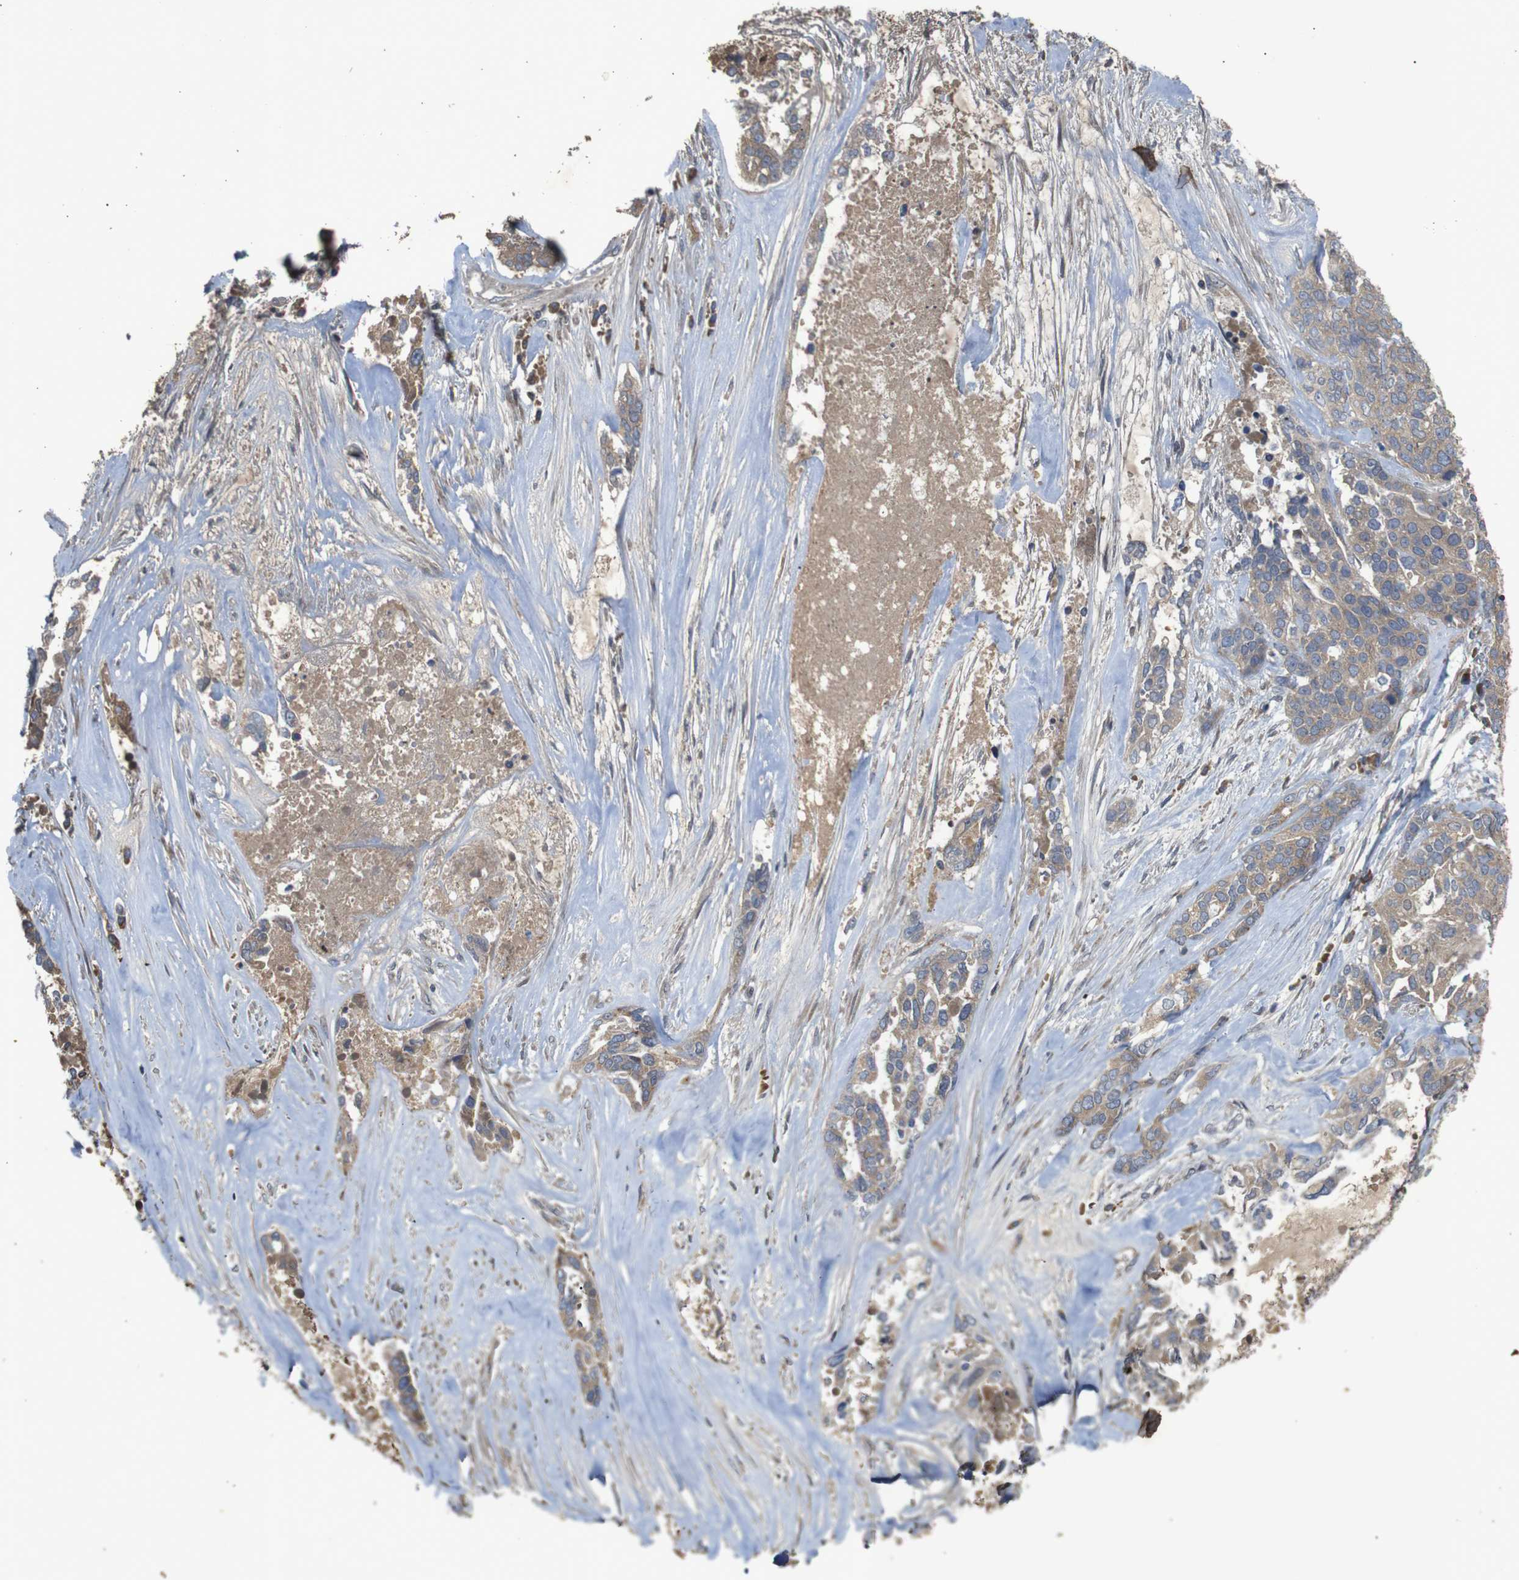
{"staining": {"intensity": "moderate", "quantity": ">75%", "location": "cytoplasmic/membranous"}, "tissue": "ovarian cancer", "cell_type": "Tumor cells", "image_type": "cancer", "snomed": [{"axis": "morphology", "description": "Cystadenocarcinoma, serous, NOS"}, {"axis": "topography", "description": "Ovary"}], "caption": "Protein analysis of ovarian cancer tissue shows moderate cytoplasmic/membranous positivity in about >75% of tumor cells.", "gene": "PTPN1", "patient": {"sex": "female", "age": 44}}